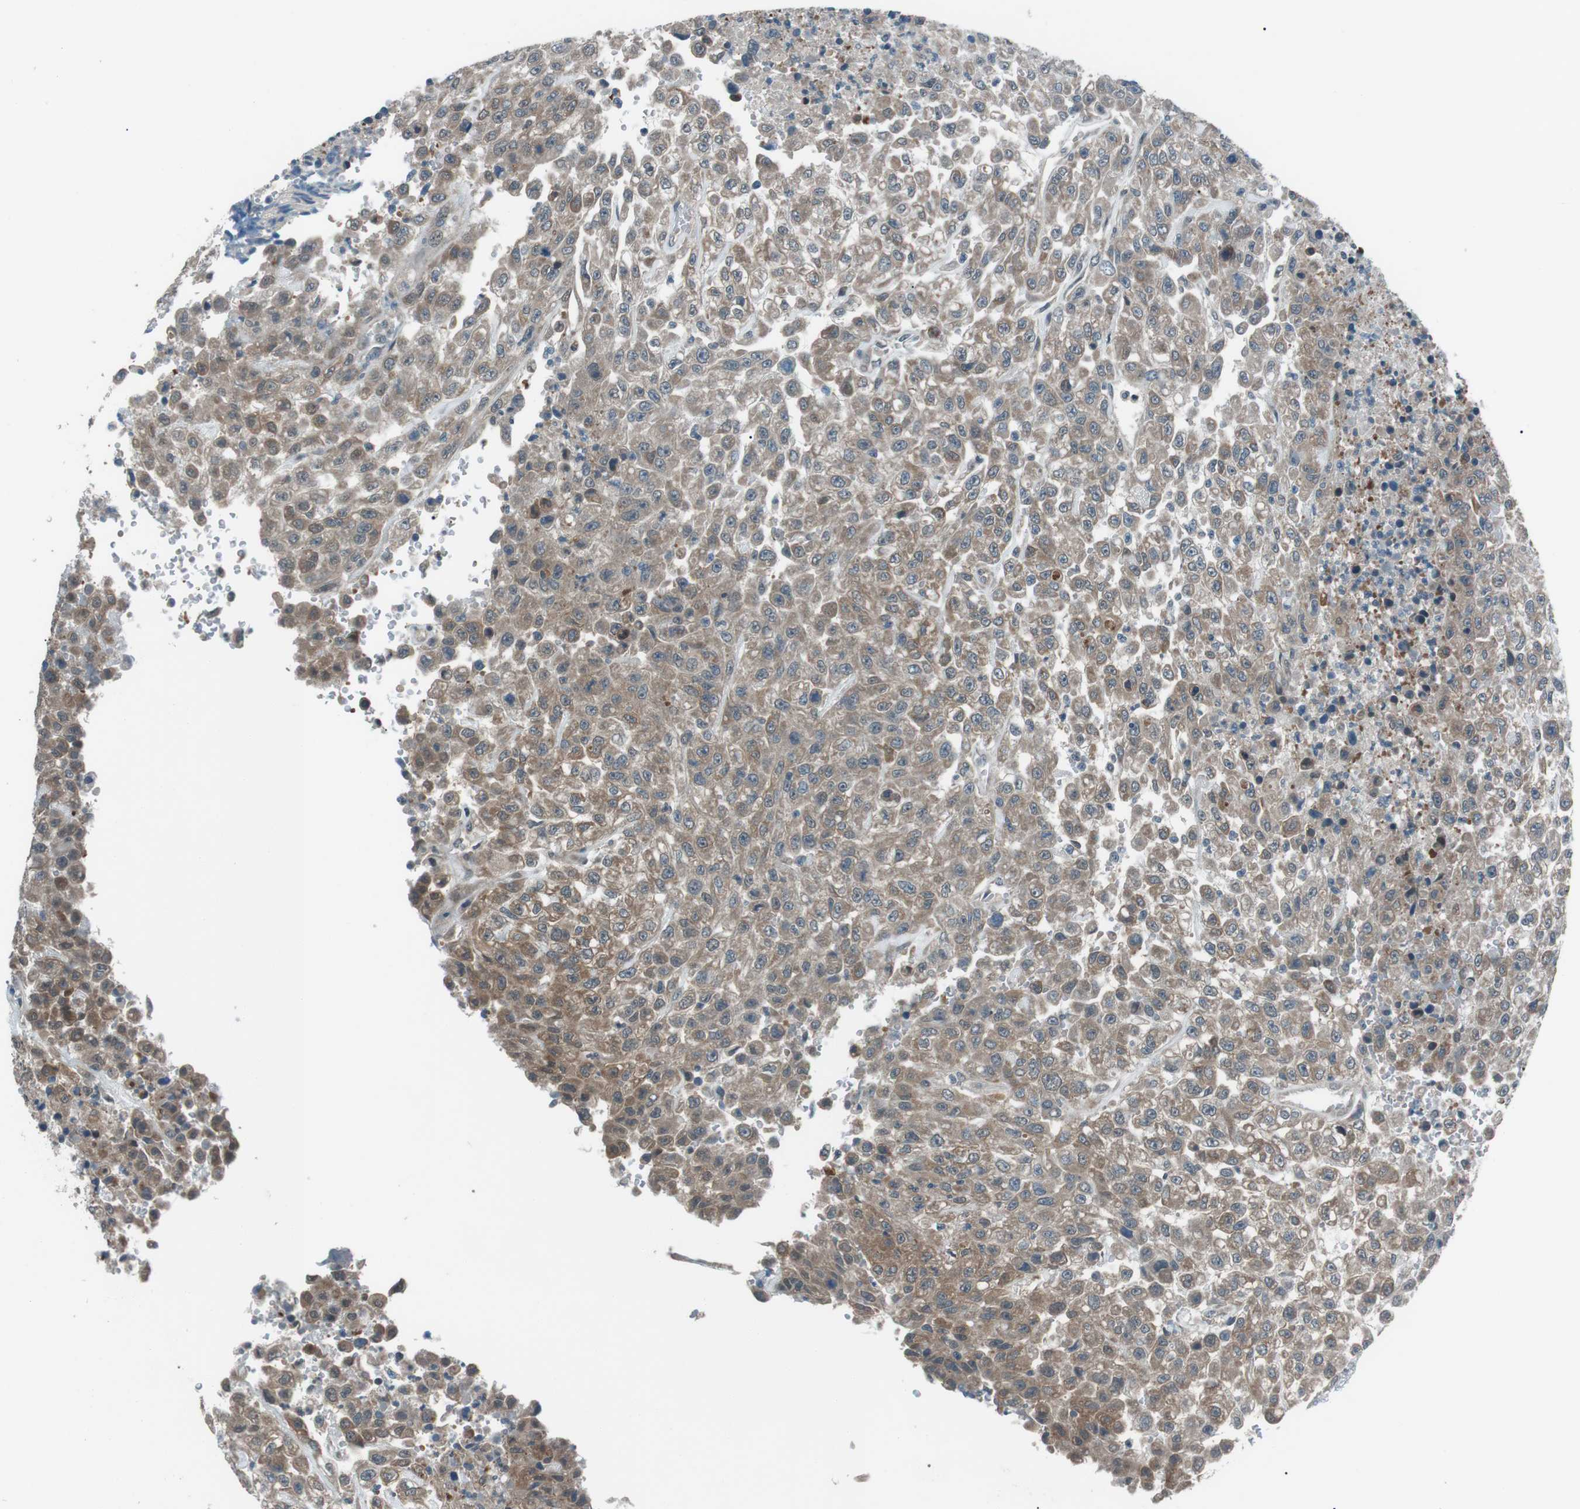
{"staining": {"intensity": "weak", "quantity": ">75%", "location": "cytoplasmic/membranous"}, "tissue": "urothelial cancer", "cell_type": "Tumor cells", "image_type": "cancer", "snomed": [{"axis": "morphology", "description": "Urothelial carcinoma, High grade"}, {"axis": "topography", "description": "Urinary bladder"}], "caption": "Human urothelial carcinoma (high-grade) stained with a brown dye demonstrates weak cytoplasmic/membranous positive expression in approximately >75% of tumor cells.", "gene": "LRIG2", "patient": {"sex": "male", "age": 46}}